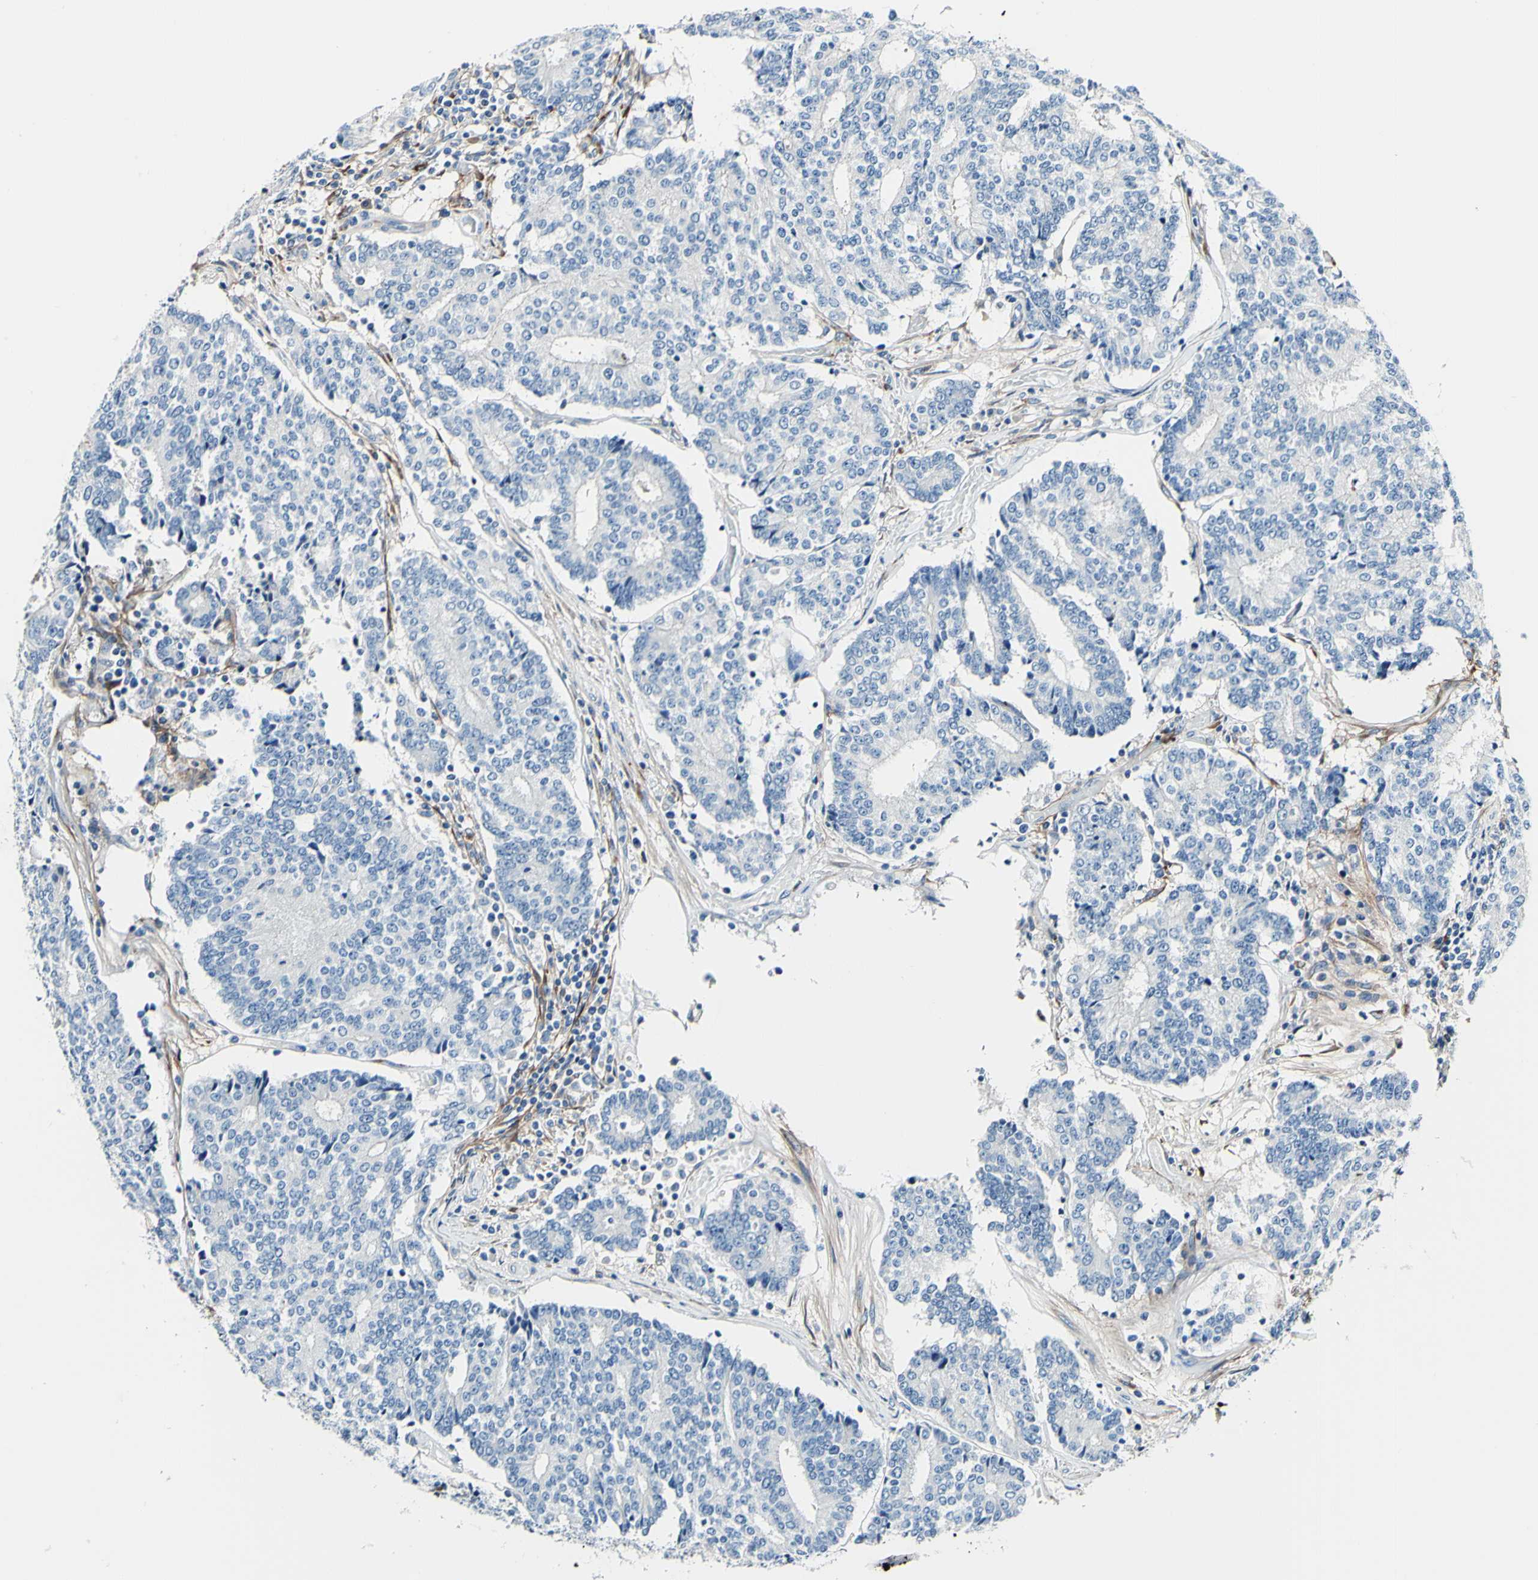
{"staining": {"intensity": "negative", "quantity": "none", "location": "none"}, "tissue": "prostate cancer", "cell_type": "Tumor cells", "image_type": "cancer", "snomed": [{"axis": "morphology", "description": "Normal tissue, NOS"}, {"axis": "morphology", "description": "Adenocarcinoma, High grade"}, {"axis": "topography", "description": "Prostate"}, {"axis": "topography", "description": "Seminal veicle"}], "caption": "DAB (3,3'-diaminobenzidine) immunohistochemical staining of human prostate cancer (adenocarcinoma (high-grade)) shows no significant staining in tumor cells.", "gene": "COL6A3", "patient": {"sex": "male", "age": 55}}